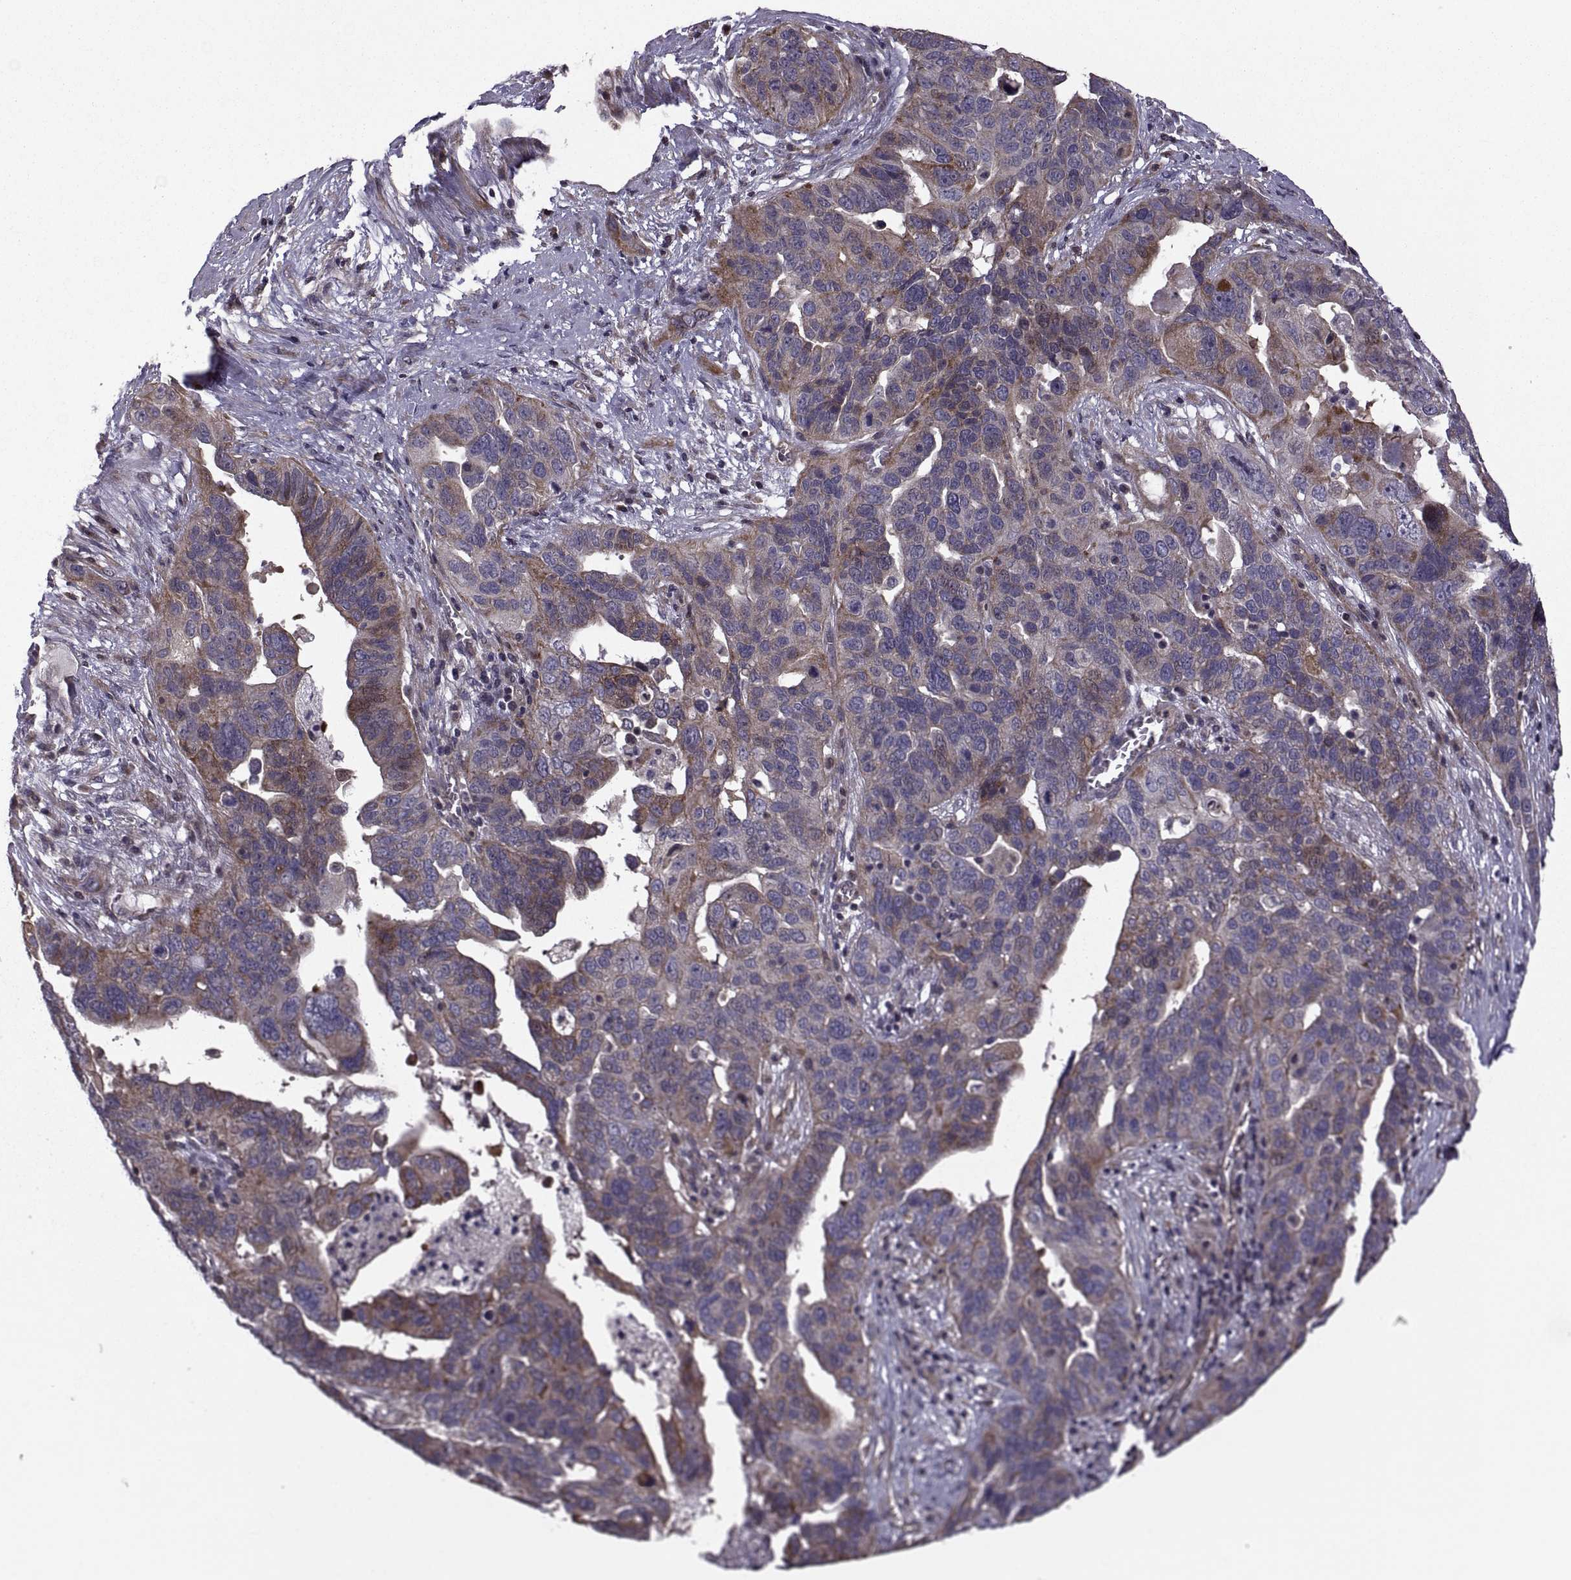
{"staining": {"intensity": "moderate", "quantity": "<25%", "location": "cytoplasmic/membranous"}, "tissue": "ovarian cancer", "cell_type": "Tumor cells", "image_type": "cancer", "snomed": [{"axis": "morphology", "description": "Carcinoma, endometroid"}, {"axis": "topography", "description": "Soft tissue"}, {"axis": "topography", "description": "Ovary"}], "caption": "This is an image of immunohistochemistry staining of ovarian cancer (endometroid carcinoma), which shows moderate expression in the cytoplasmic/membranous of tumor cells.", "gene": "PMM2", "patient": {"sex": "female", "age": 52}}